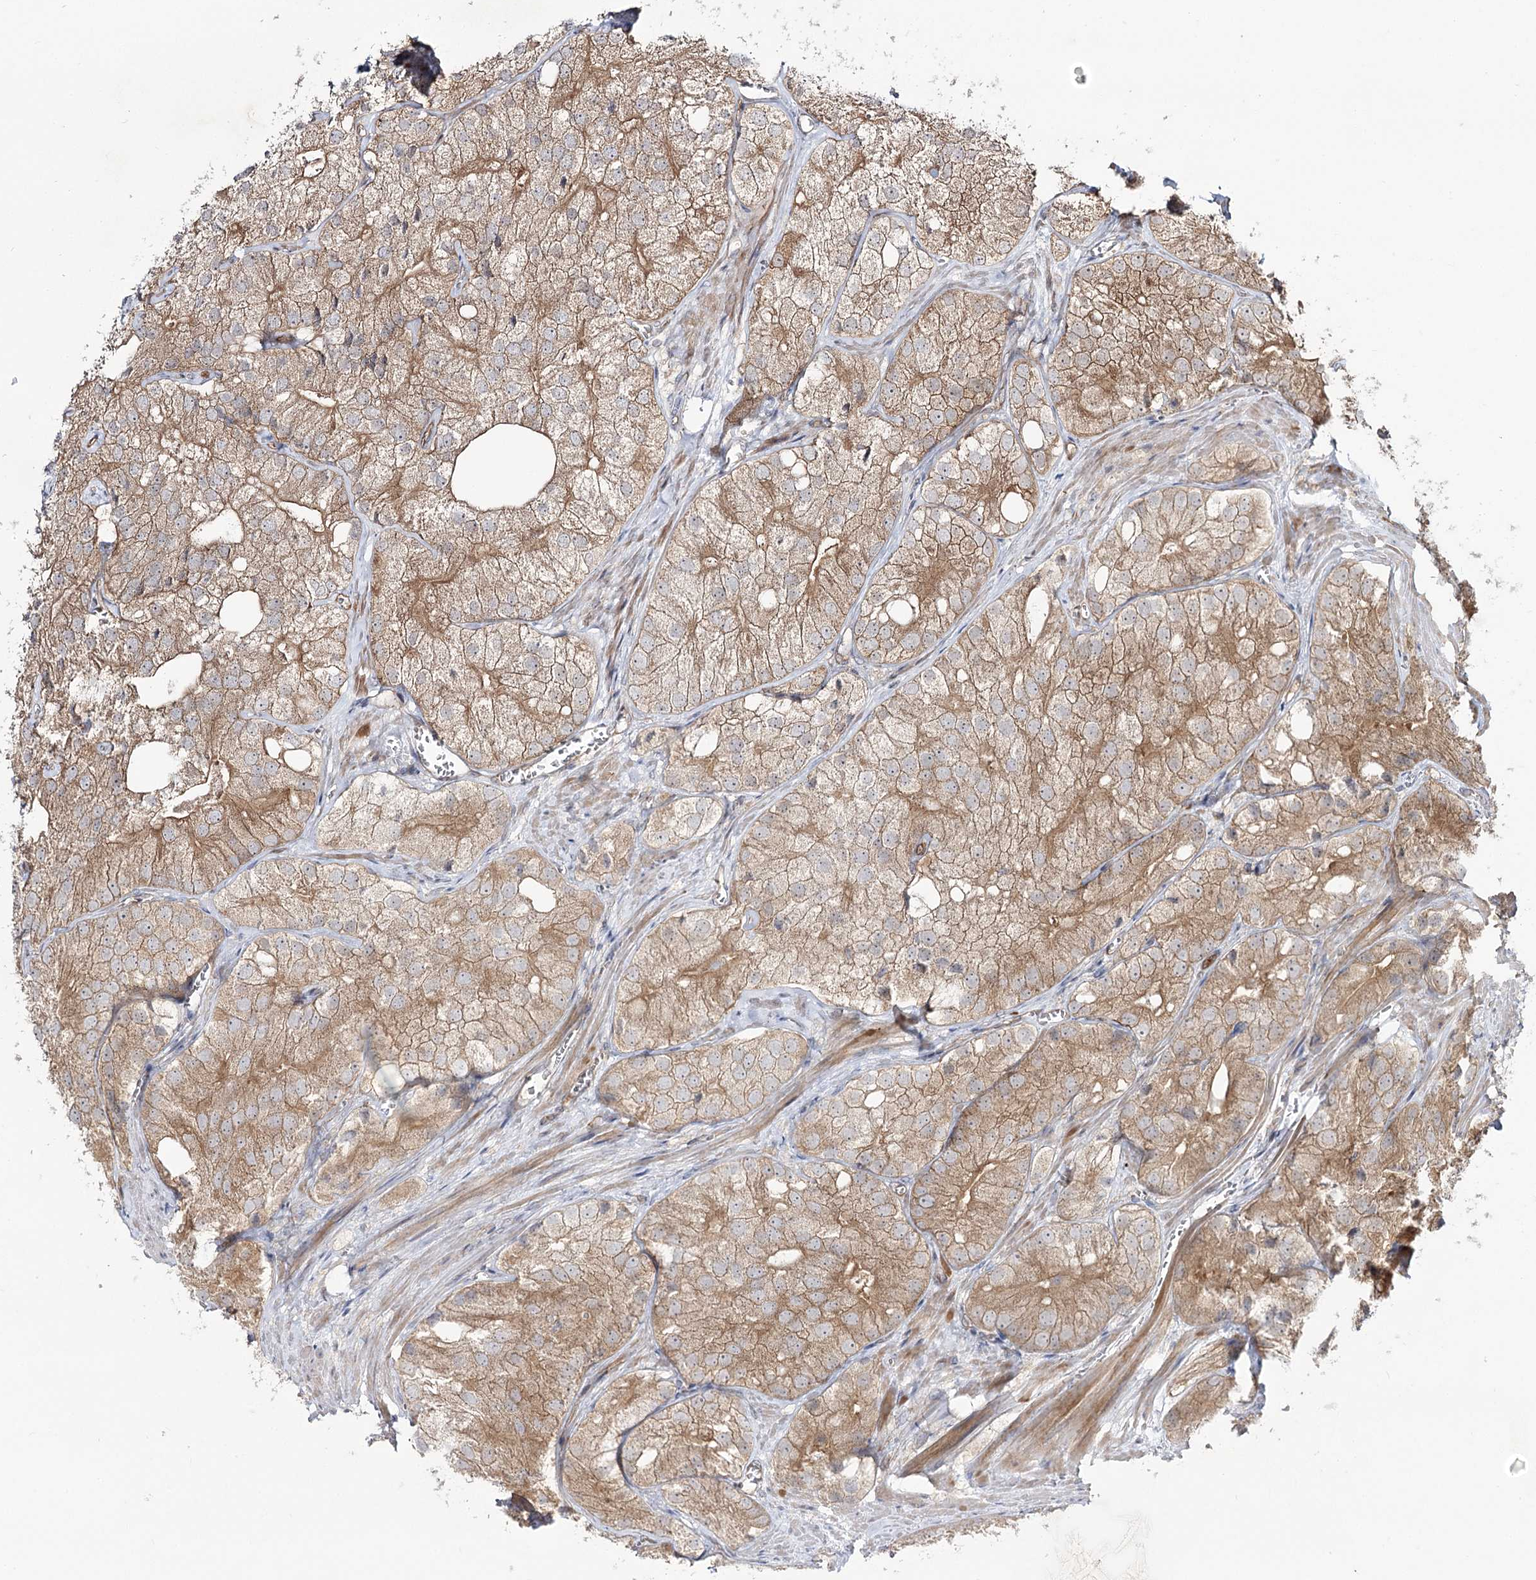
{"staining": {"intensity": "moderate", "quantity": ">75%", "location": "cytoplasmic/membranous"}, "tissue": "prostate cancer", "cell_type": "Tumor cells", "image_type": "cancer", "snomed": [{"axis": "morphology", "description": "Adenocarcinoma, Low grade"}, {"axis": "topography", "description": "Prostate"}], "caption": "This is an image of immunohistochemistry staining of prostate cancer, which shows moderate expression in the cytoplasmic/membranous of tumor cells.", "gene": "C11orf80", "patient": {"sex": "male", "age": 69}}